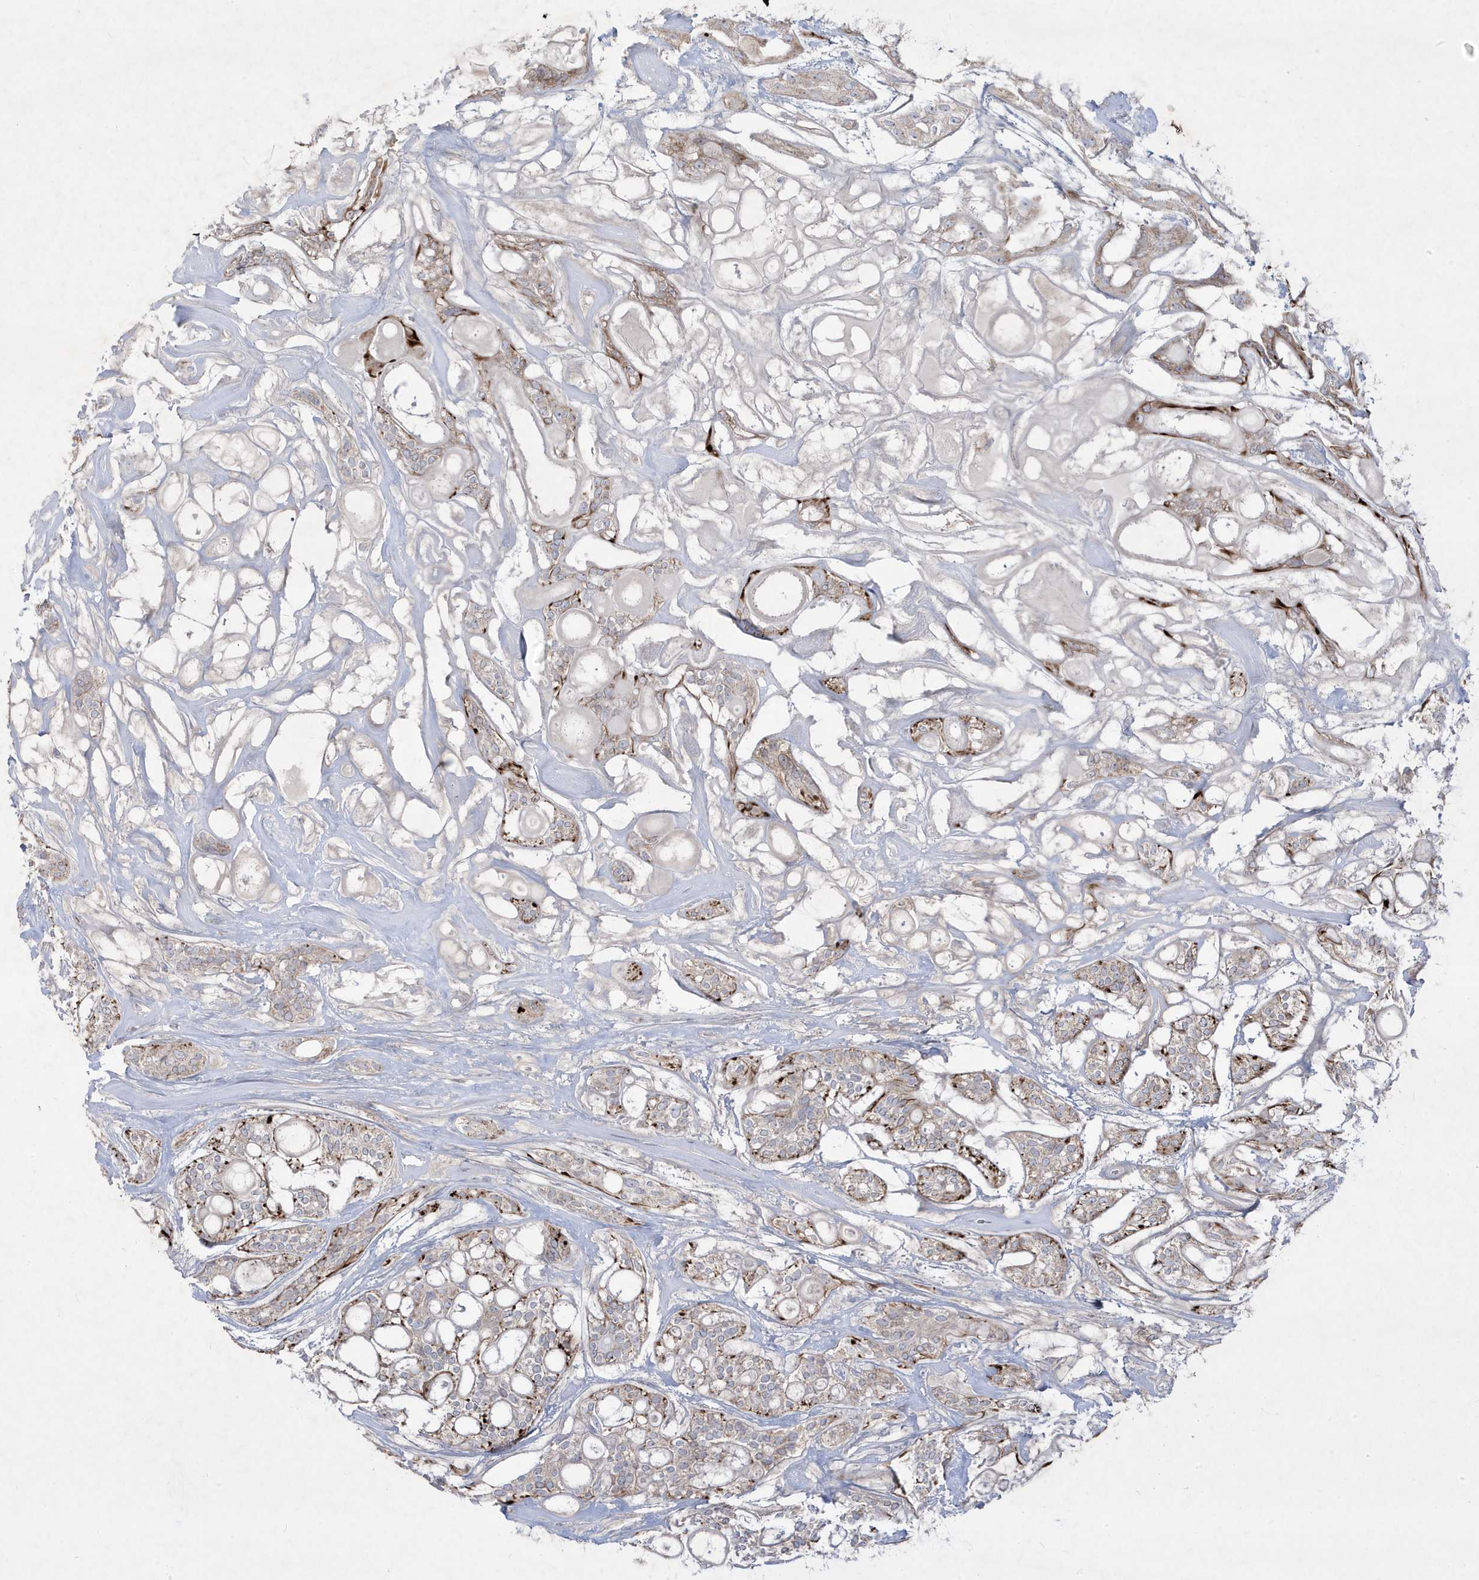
{"staining": {"intensity": "moderate", "quantity": "<25%", "location": "cytoplasmic/membranous"}, "tissue": "head and neck cancer", "cell_type": "Tumor cells", "image_type": "cancer", "snomed": [{"axis": "morphology", "description": "Adenocarcinoma, NOS"}, {"axis": "topography", "description": "Head-Neck"}], "caption": "A high-resolution micrograph shows IHC staining of adenocarcinoma (head and neck), which shows moderate cytoplasmic/membranous positivity in about <25% of tumor cells.", "gene": "ADAMTSL3", "patient": {"sex": "male", "age": 66}}